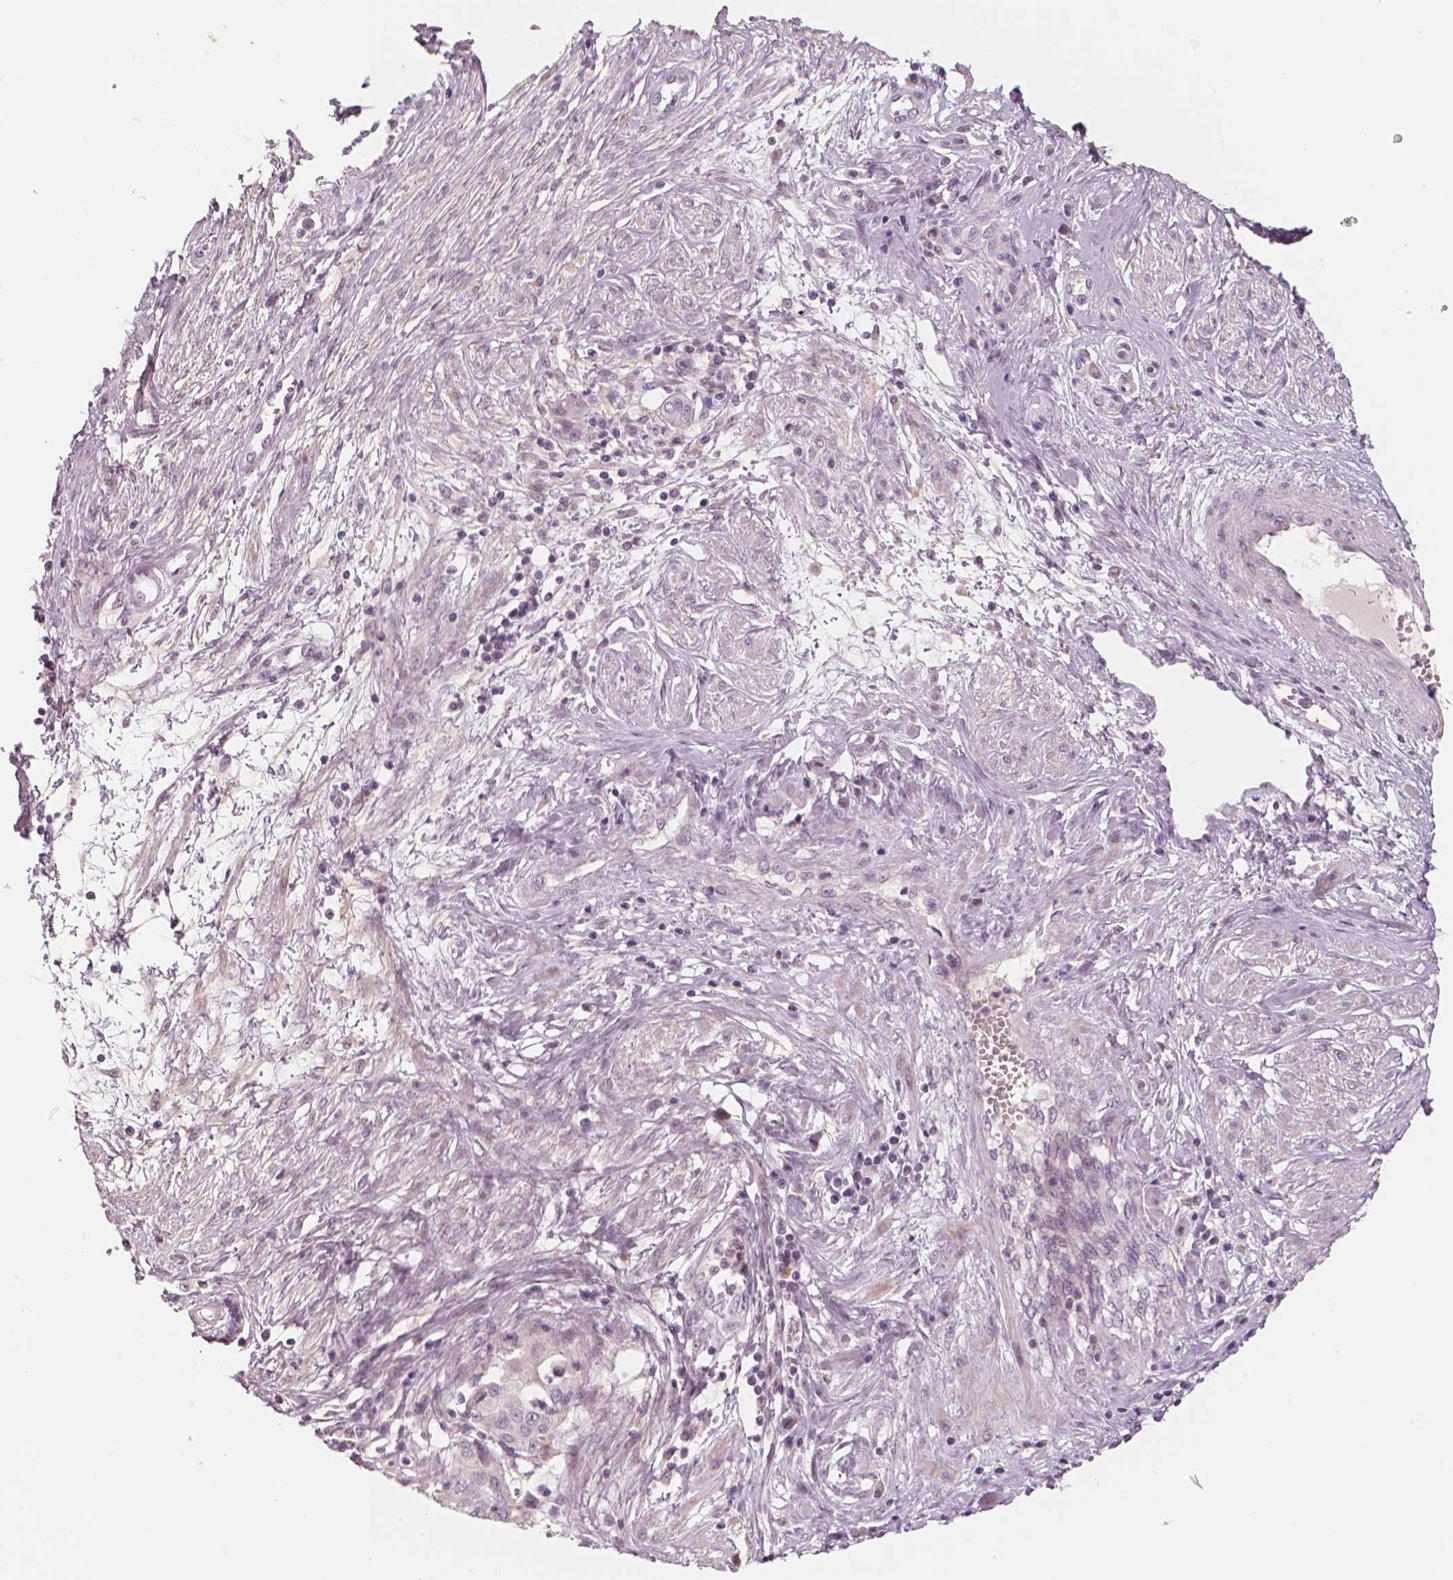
{"staining": {"intensity": "negative", "quantity": "none", "location": "none"}, "tissue": "cervical cancer", "cell_type": "Tumor cells", "image_type": "cancer", "snomed": [{"axis": "morphology", "description": "Squamous cell carcinoma, NOS"}, {"axis": "topography", "description": "Cervix"}], "caption": "An IHC micrograph of cervical squamous cell carcinoma is shown. There is no staining in tumor cells of cervical squamous cell carcinoma. (Immunohistochemistry, brightfield microscopy, high magnification).", "gene": "RNASE7", "patient": {"sex": "female", "age": 34}}